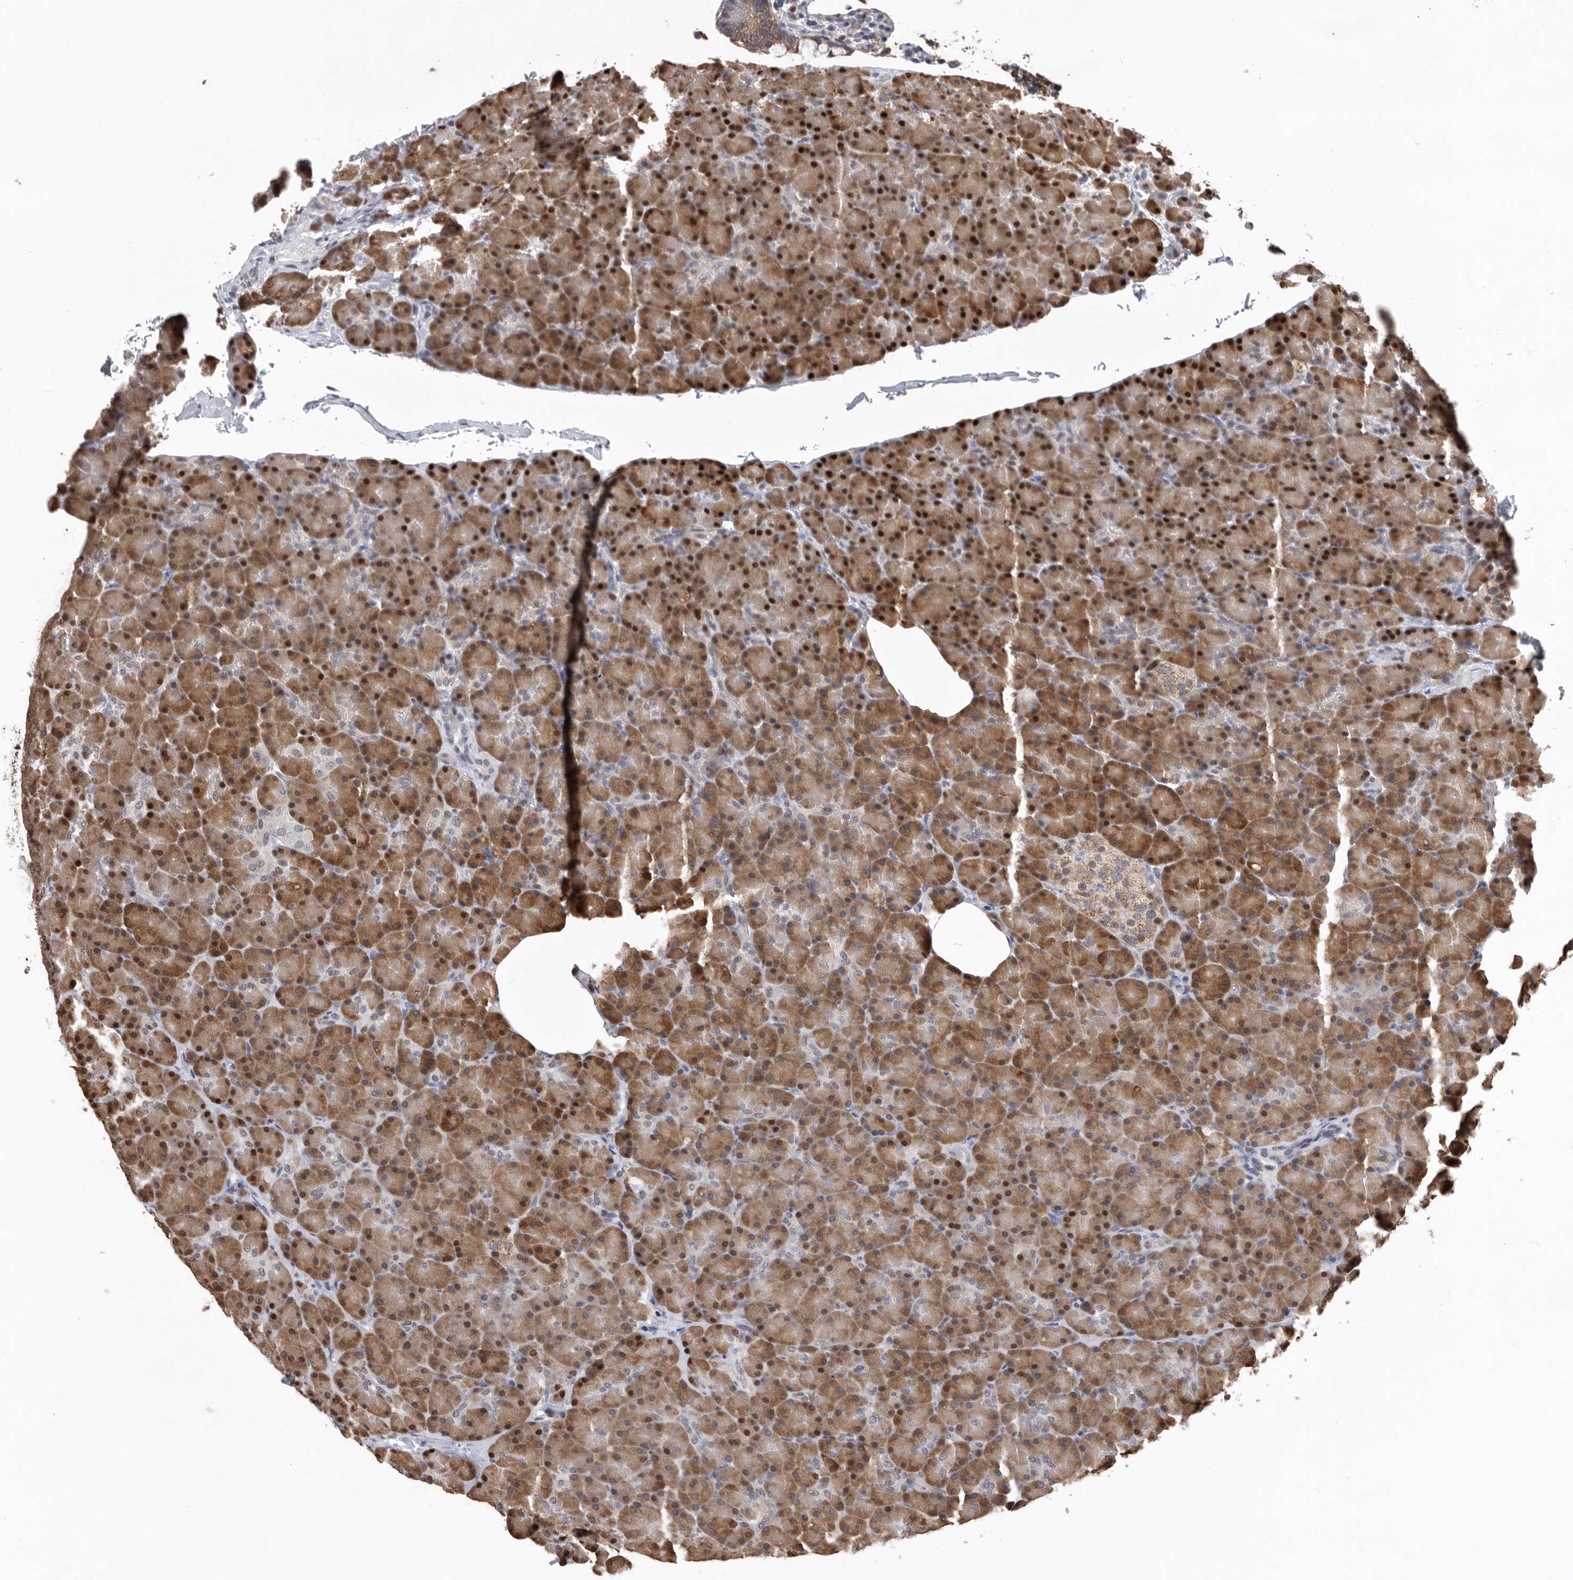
{"staining": {"intensity": "moderate", "quantity": ">75%", "location": "cytoplasmic/membranous,nuclear"}, "tissue": "pancreas", "cell_type": "Exocrine glandular cells", "image_type": "normal", "snomed": [{"axis": "morphology", "description": "Normal tissue, NOS"}, {"axis": "topography", "description": "Pancreas"}], "caption": "Unremarkable pancreas demonstrates moderate cytoplasmic/membranous,nuclear staining in about >75% of exocrine glandular cells.", "gene": "PDCD4", "patient": {"sex": "female", "age": 43}}